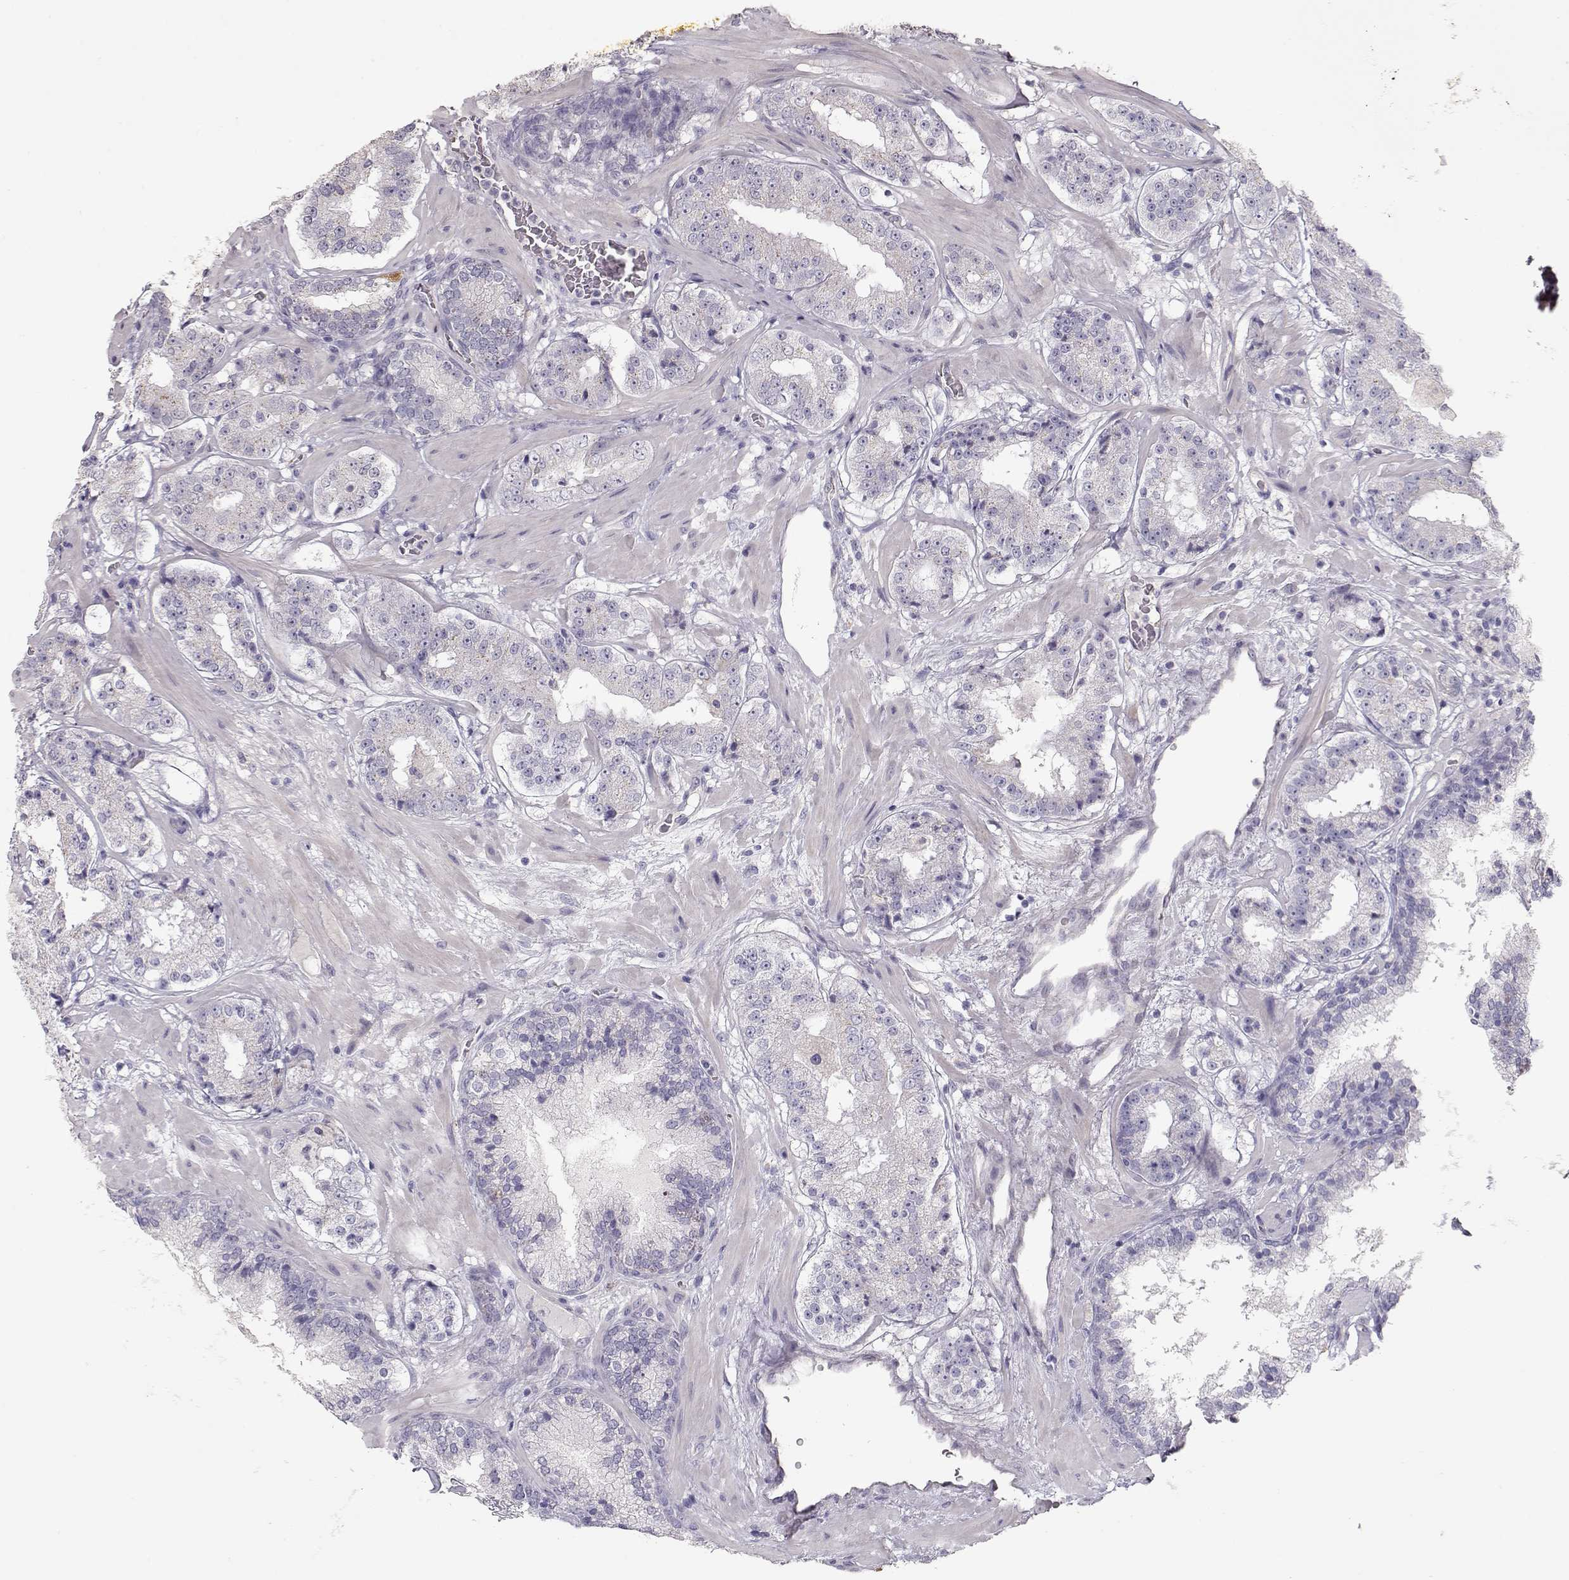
{"staining": {"intensity": "negative", "quantity": "none", "location": "none"}, "tissue": "prostate cancer", "cell_type": "Tumor cells", "image_type": "cancer", "snomed": [{"axis": "morphology", "description": "Adenocarcinoma, Low grade"}, {"axis": "topography", "description": "Prostate"}], "caption": "Prostate low-grade adenocarcinoma was stained to show a protein in brown. There is no significant staining in tumor cells.", "gene": "SLC18A1", "patient": {"sex": "male", "age": 60}}